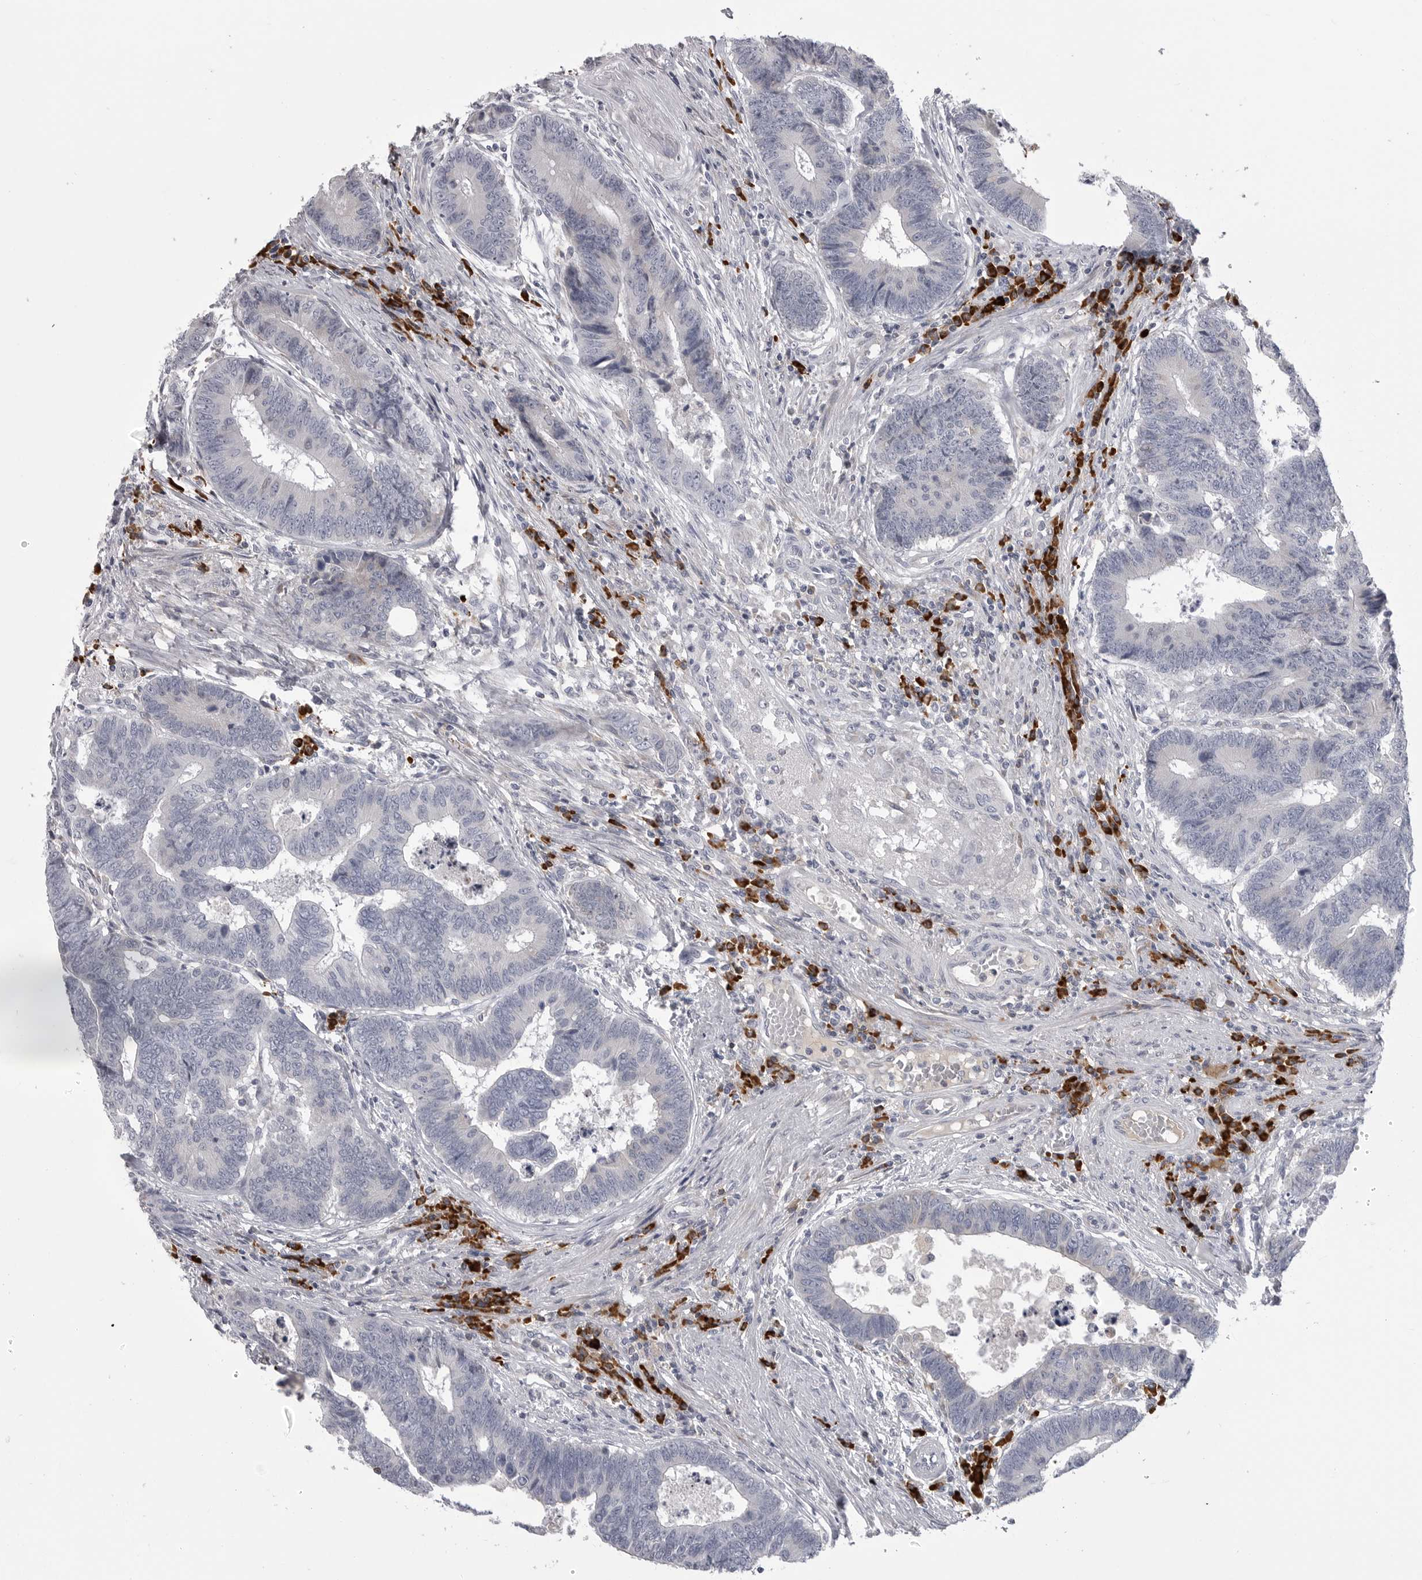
{"staining": {"intensity": "negative", "quantity": "none", "location": "none"}, "tissue": "colorectal cancer", "cell_type": "Tumor cells", "image_type": "cancer", "snomed": [{"axis": "morphology", "description": "Adenocarcinoma, NOS"}, {"axis": "topography", "description": "Rectum"}], "caption": "Protein analysis of colorectal cancer (adenocarcinoma) displays no significant staining in tumor cells.", "gene": "FKBP2", "patient": {"sex": "male", "age": 84}}